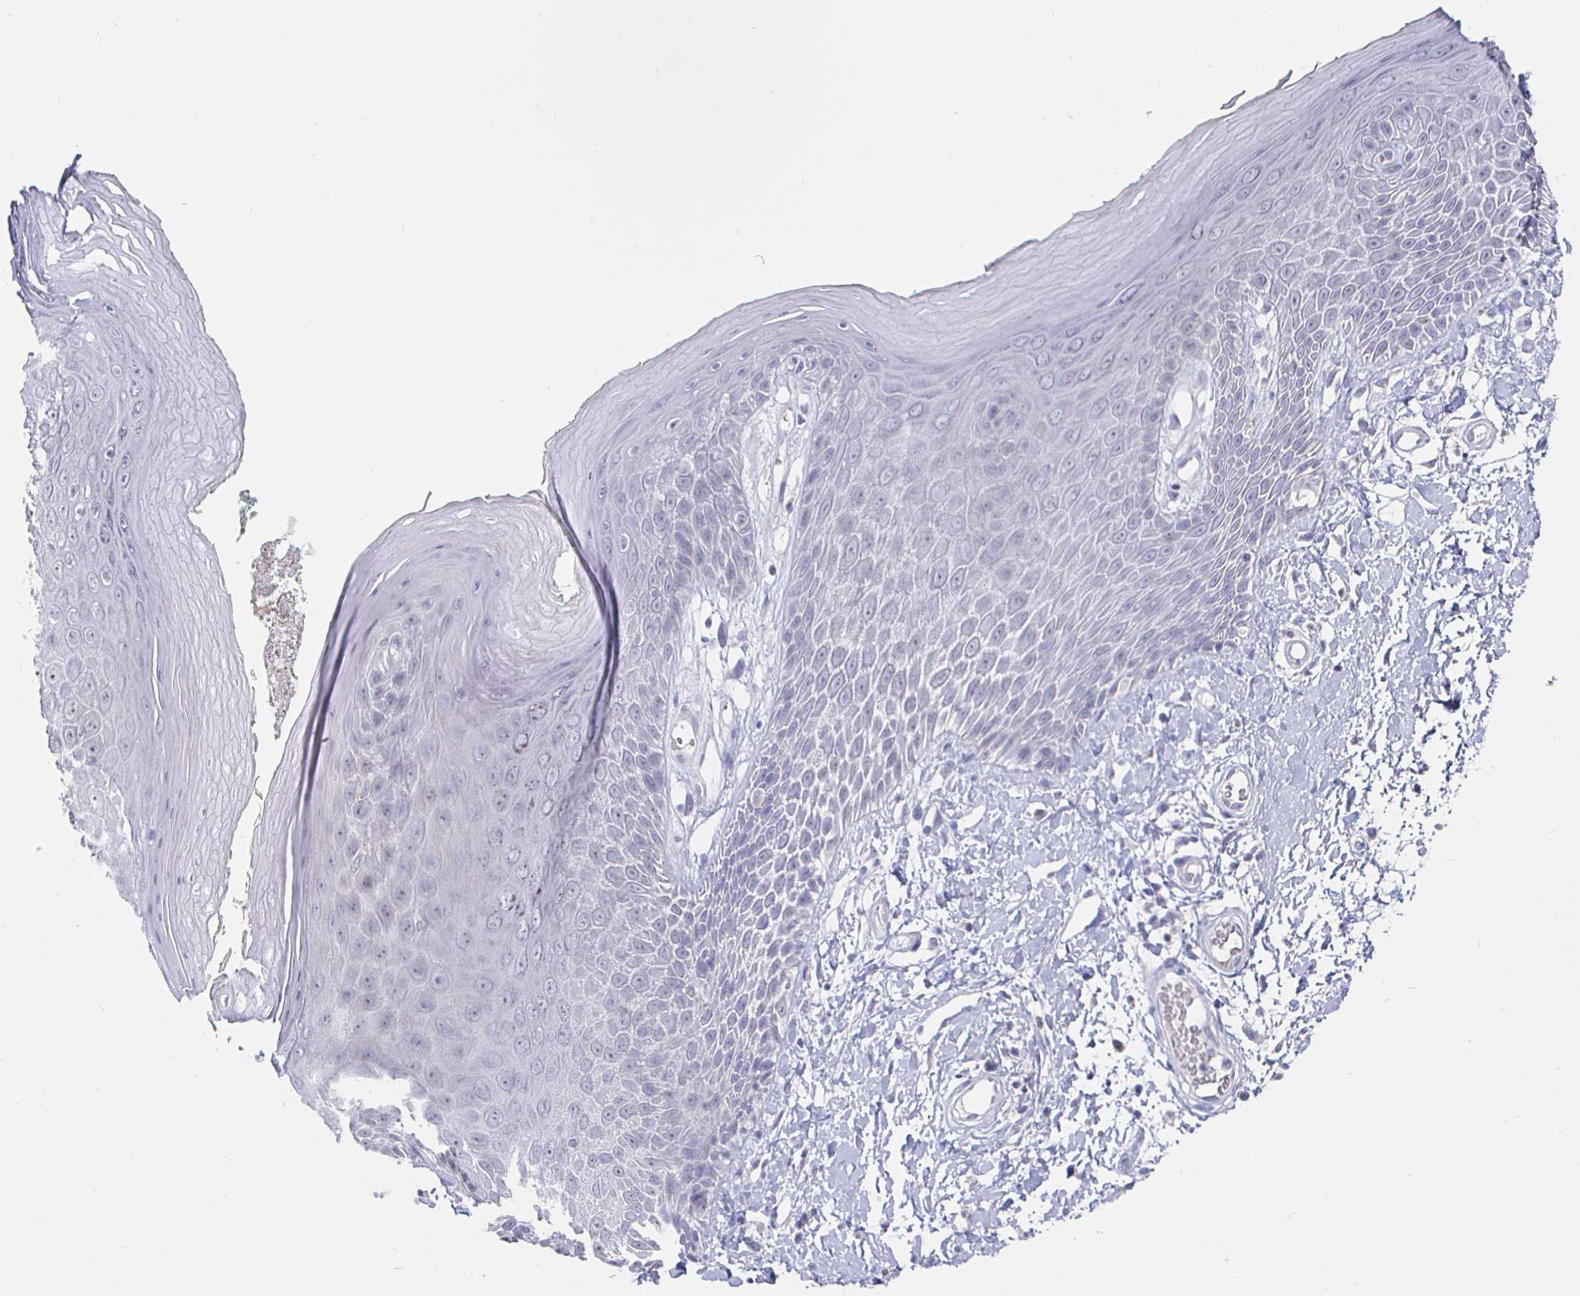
{"staining": {"intensity": "negative", "quantity": "none", "location": "none"}, "tissue": "skin", "cell_type": "Epidermal cells", "image_type": "normal", "snomed": [{"axis": "morphology", "description": "Normal tissue, NOS"}, {"axis": "topography", "description": "Anal"}, {"axis": "topography", "description": "Peripheral nerve tissue"}], "caption": "Immunohistochemistry (IHC) histopathology image of unremarkable human skin stained for a protein (brown), which demonstrates no positivity in epidermal cells. (Stains: DAB (3,3'-diaminobenzidine) IHC with hematoxylin counter stain, Microscopy: brightfield microscopy at high magnification).", "gene": "LRRC23", "patient": {"sex": "male", "age": 78}}